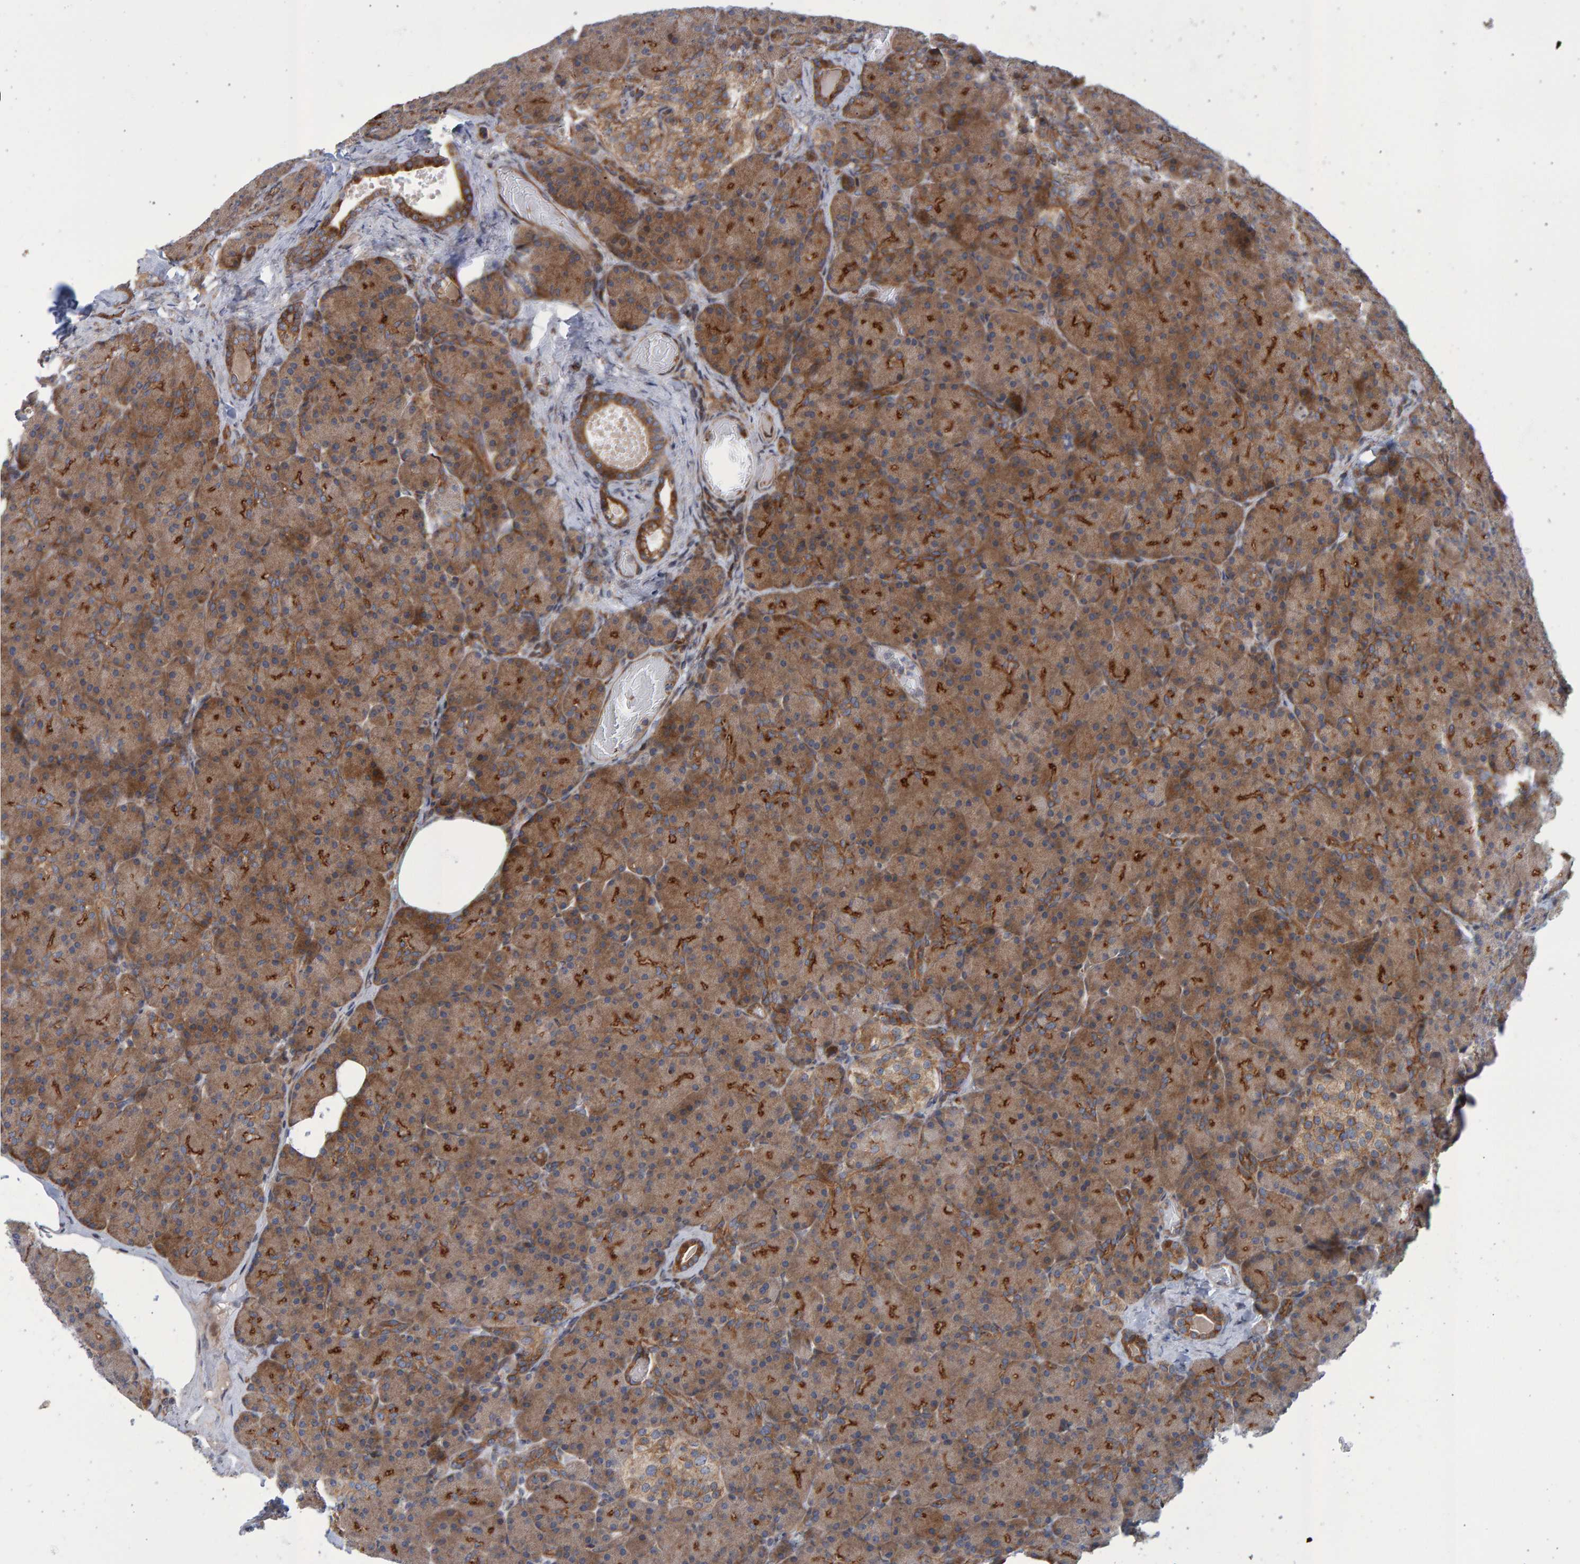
{"staining": {"intensity": "strong", "quantity": ">75%", "location": "cytoplasmic/membranous"}, "tissue": "pancreas", "cell_type": "Exocrine glandular cells", "image_type": "normal", "snomed": [{"axis": "morphology", "description": "Normal tissue, NOS"}, {"axis": "topography", "description": "Pancreas"}], "caption": "A brown stain labels strong cytoplasmic/membranous expression of a protein in exocrine glandular cells of normal pancreas. Nuclei are stained in blue.", "gene": "LRBA", "patient": {"sex": "female", "age": 43}}